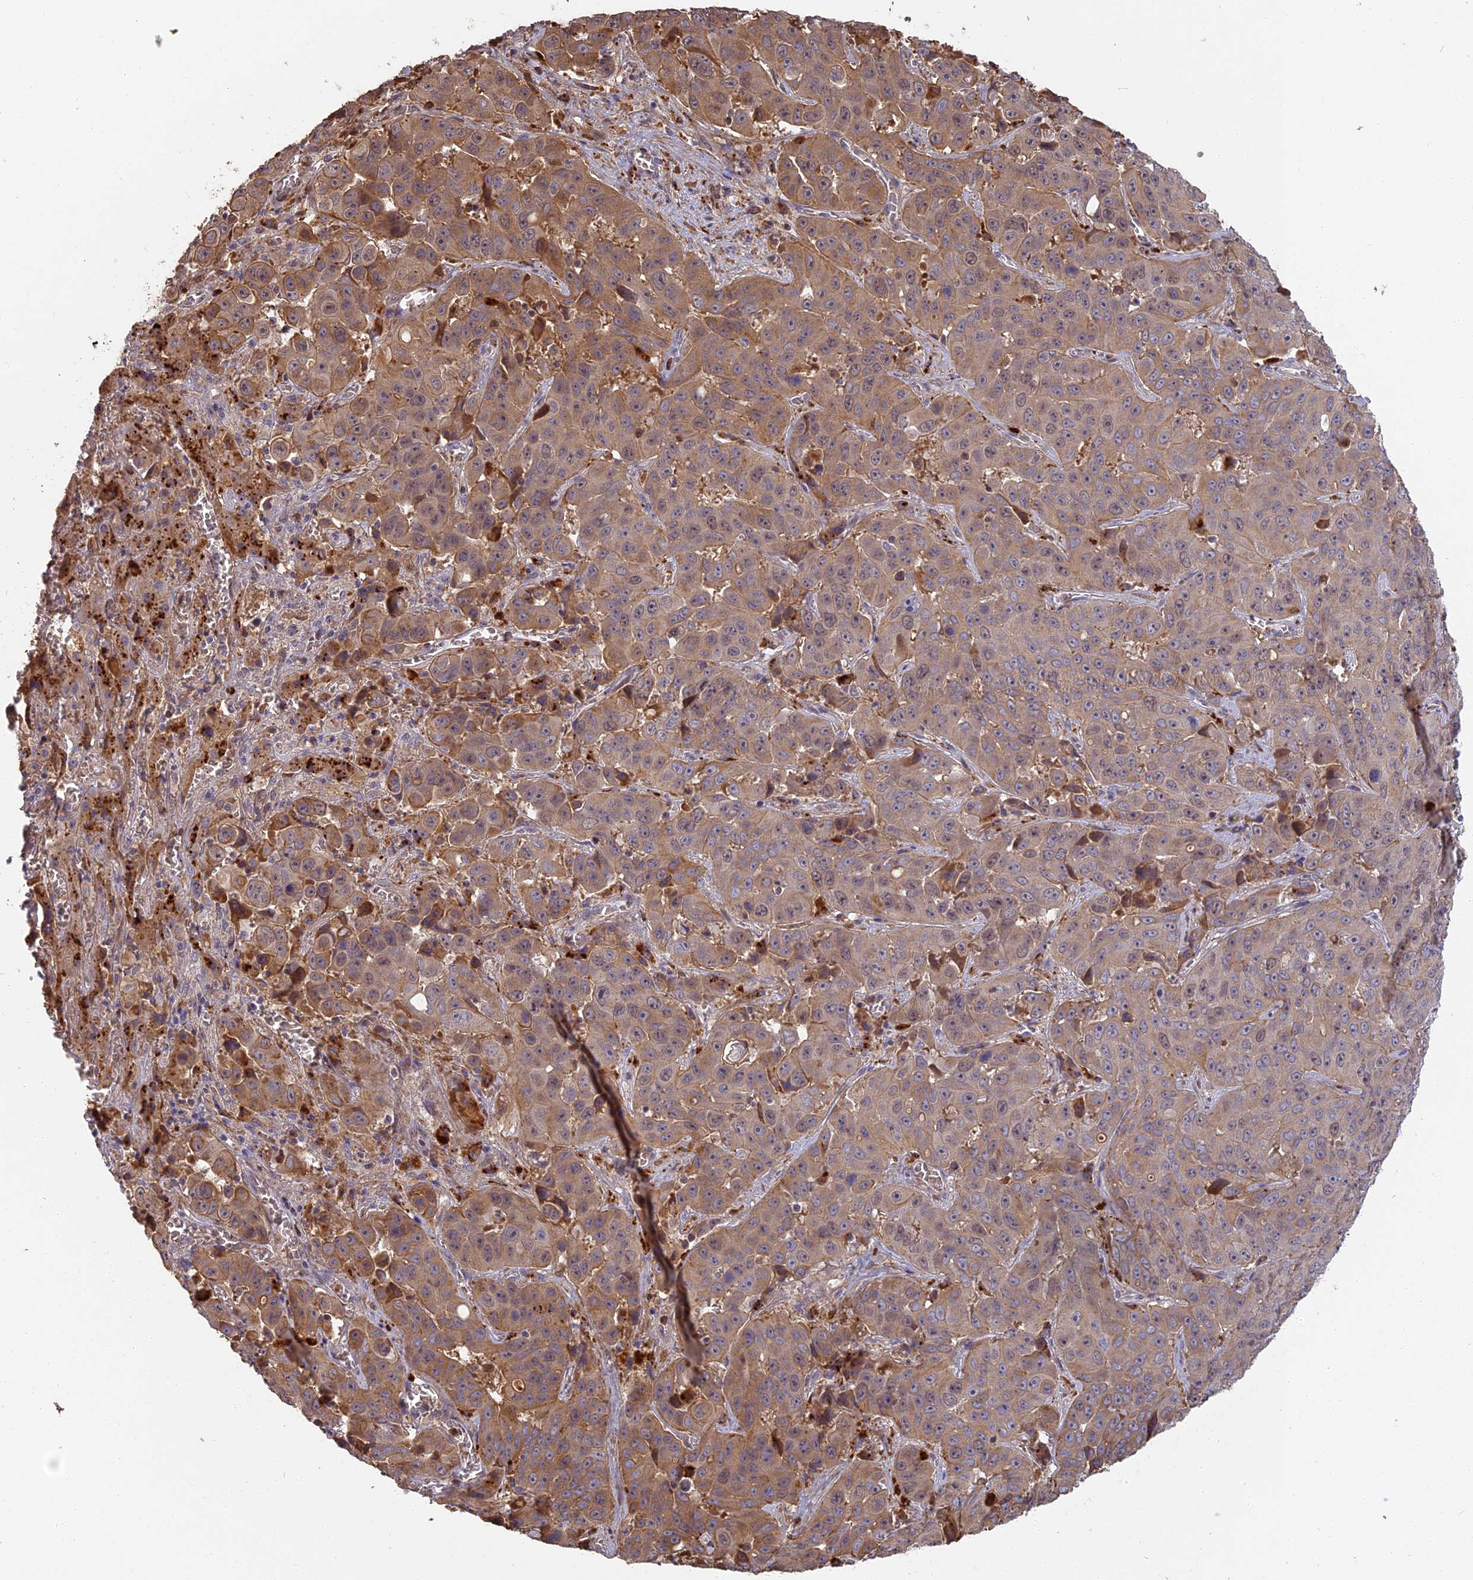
{"staining": {"intensity": "moderate", "quantity": ">75%", "location": "cytoplasmic/membranous"}, "tissue": "liver cancer", "cell_type": "Tumor cells", "image_type": "cancer", "snomed": [{"axis": "morphology", "description": "Cholangiocarcinoma"}, {"axis": "topography", "description": "Liver"}], "caption": "Liver cancer was stained to show a protein in brown. There is medium levels of moderate cytoplasmic/membranous positivity in approximately >75% of tumor cells. (Stains: DAB (3,3'-diaminobenzidine) in brown, nuclei in blue, Microscopy: brightfield microscopy at high magnification).", "gene": "ERMAP", "patient": {"sex": "female", "age": 52}}